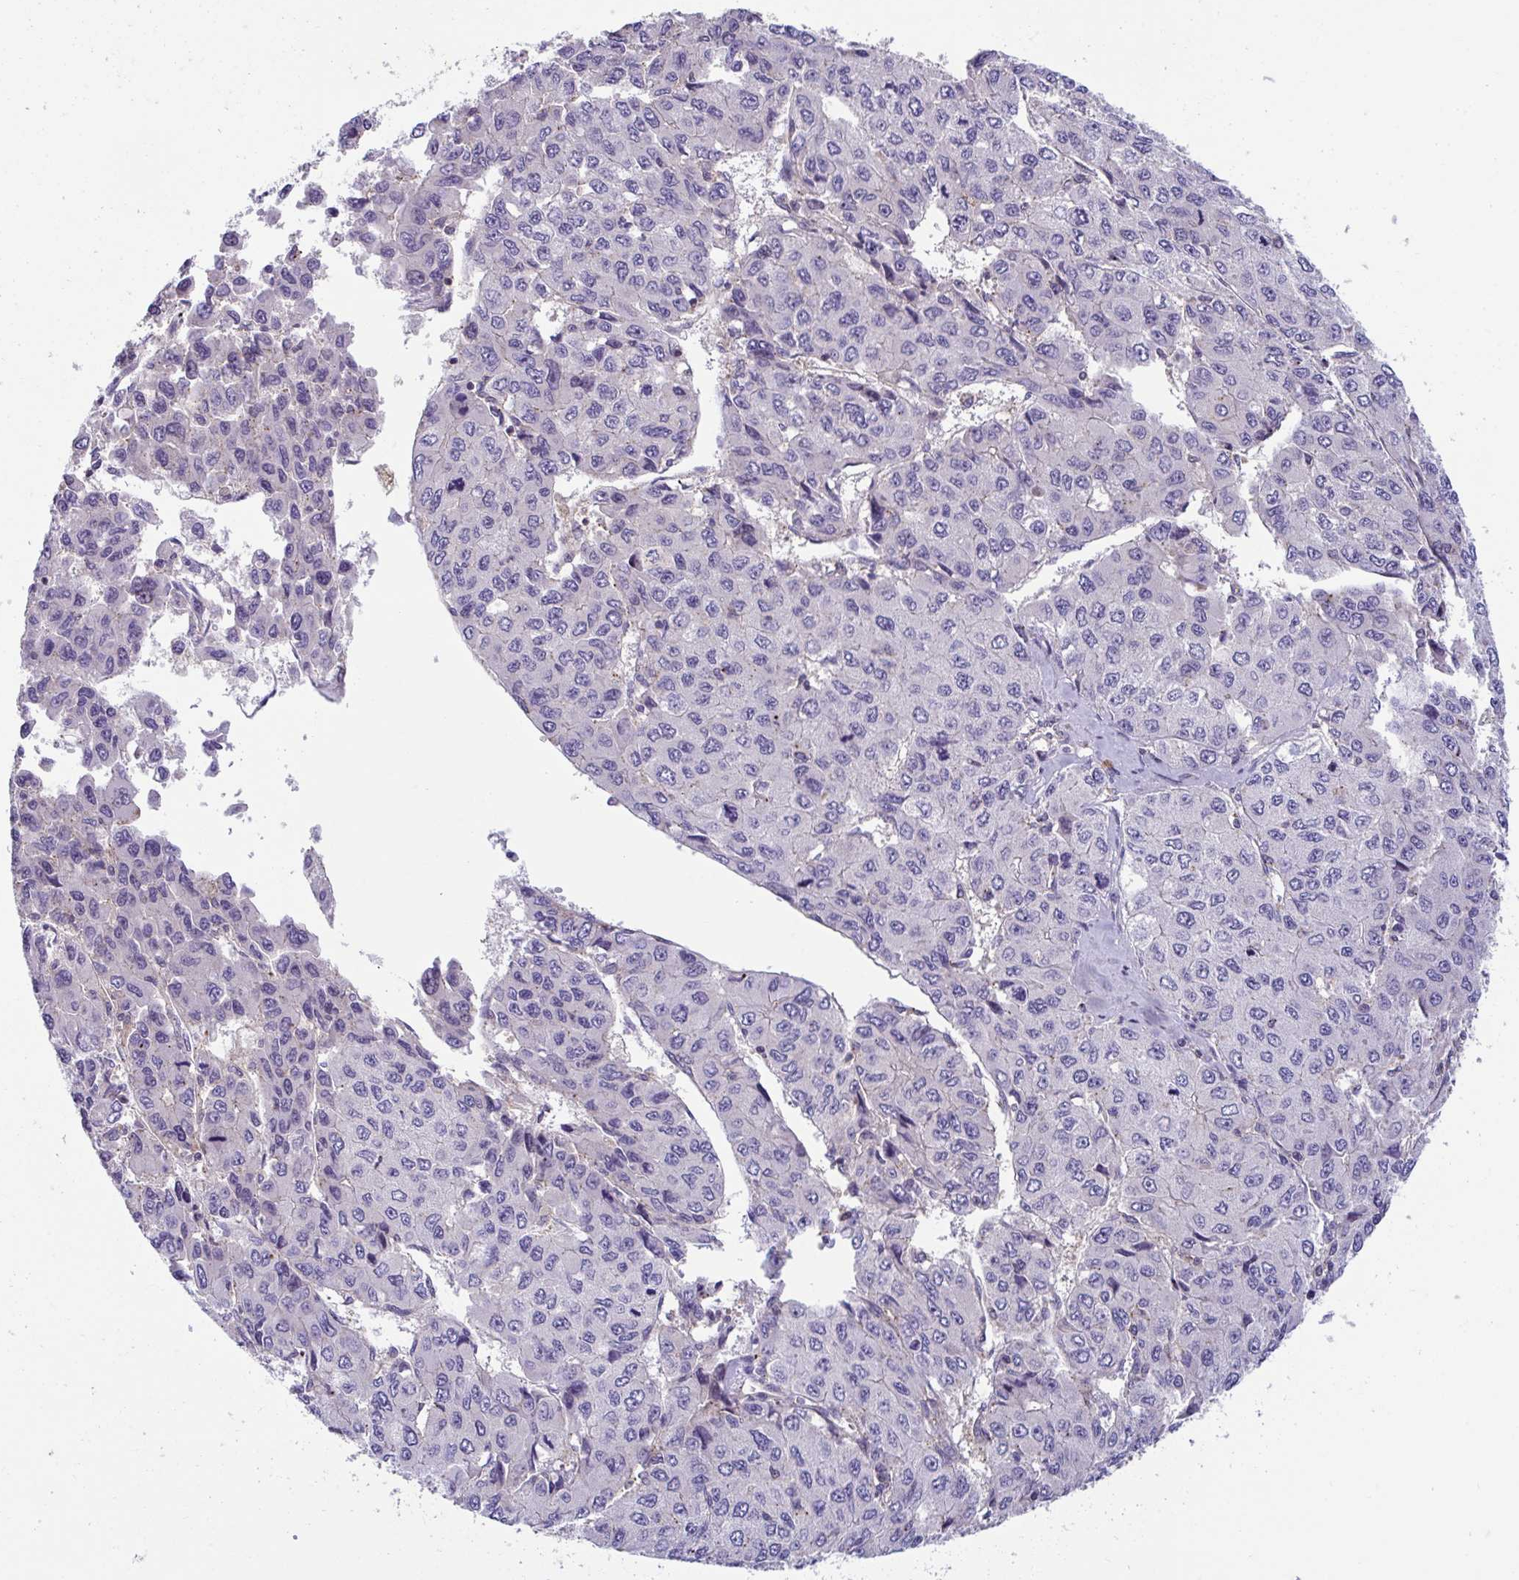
{"staining": {"intensity": "negative", "quantity": "none", "location": "none"}, "tissue": "liver cancer", "cell_type": "Tumor cells", "image_type": "cancer", "snomed": [{"axis": "morphology", "description": "Carcinoma, Hepatocellular, NOS"}, {"axis": "topography", "description": "Liver"}], "caption": "IHC of liver cancer displays no positivity in tumor cells.", "gene": "IST1", "patient": {"sex": "female", "age": 66}}